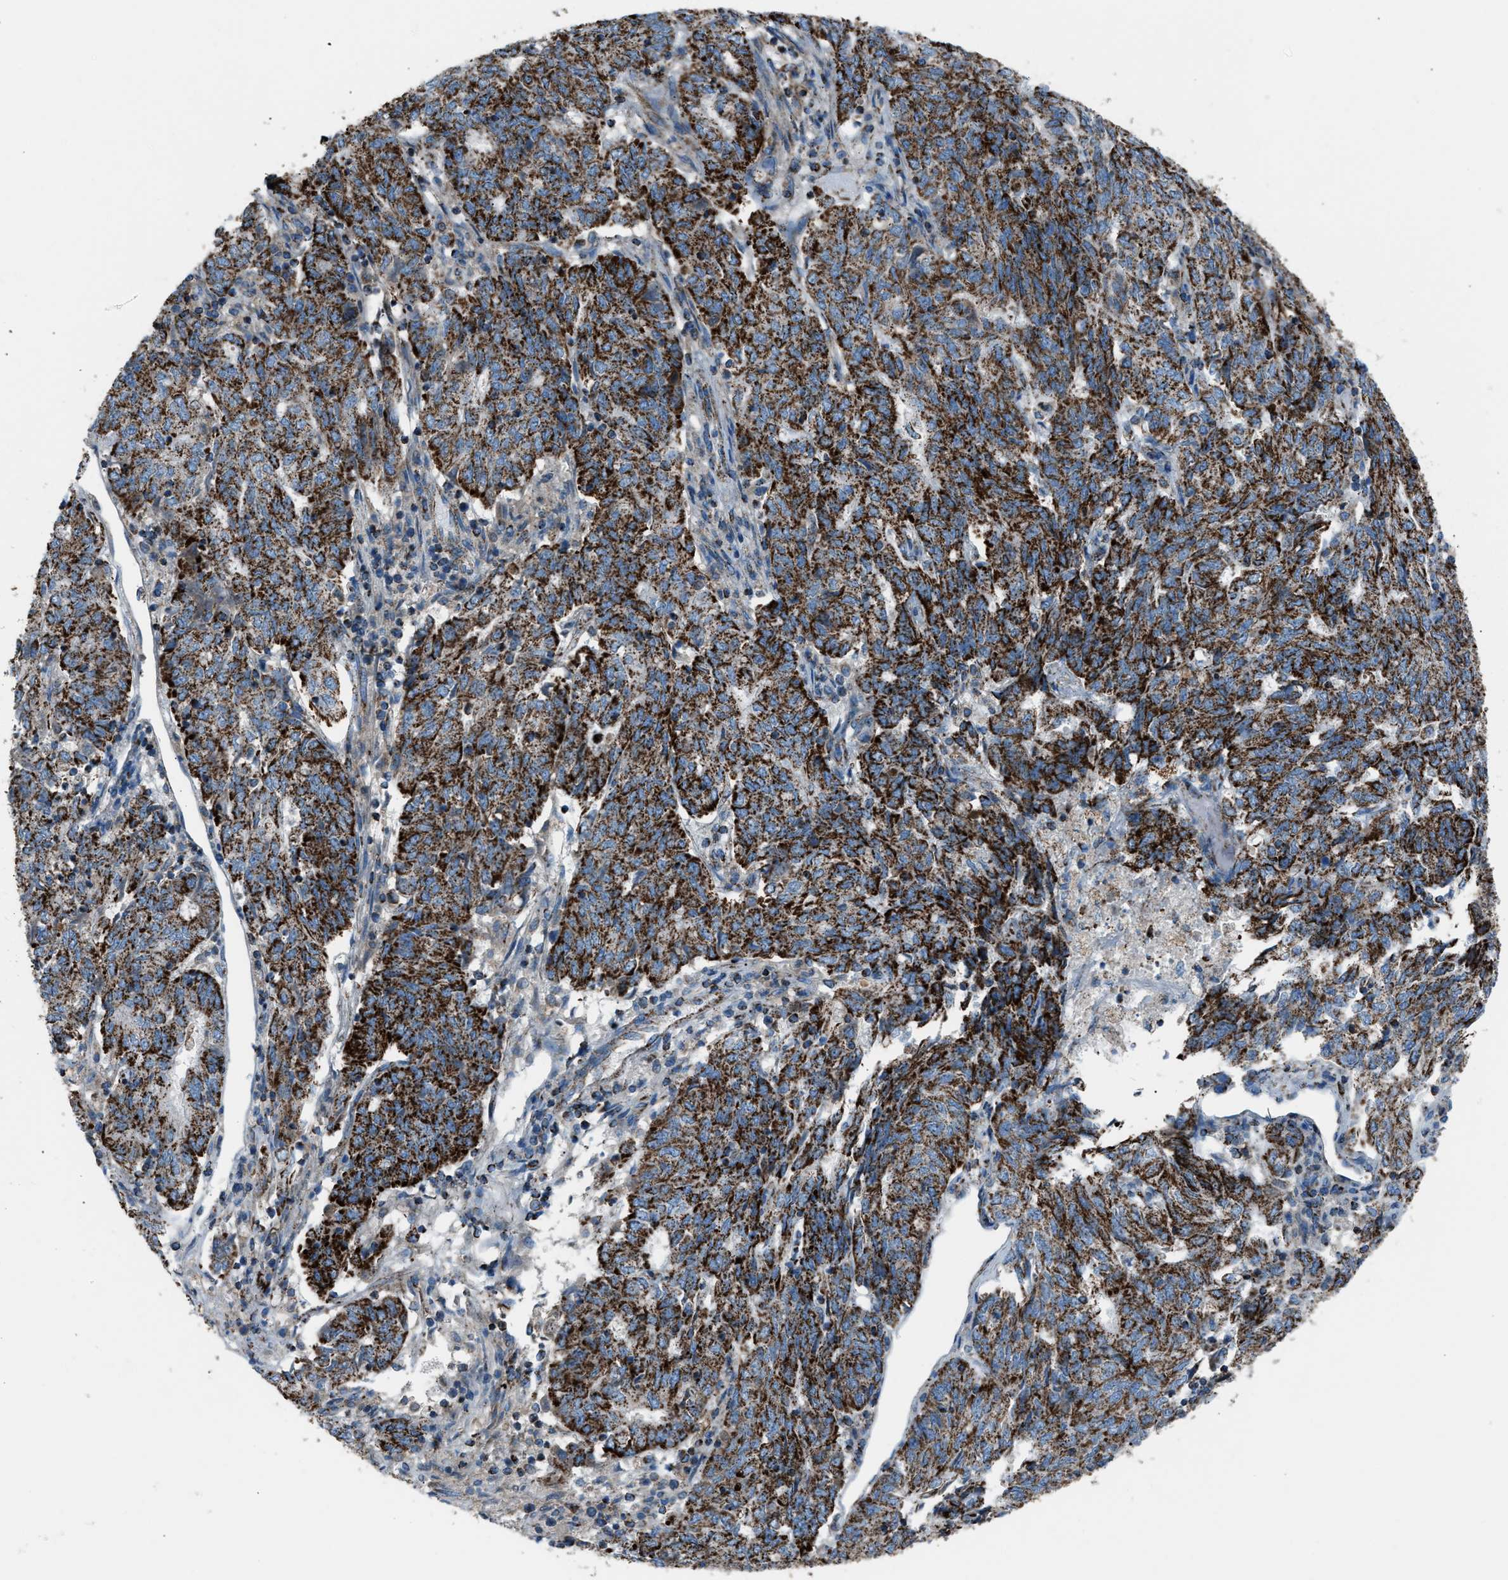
{"staining": {"intensity": "strong", "quantity": ">75%", "location": "cytoplasmic/membranous"}, "tissue": "endometrial cancer", "cell_type": "Tumor cells", "image_type": "cancer", "snomed": [{"axis": "morphology", "description": "Adenocarcinoma, NOS"}, {"axis": "topography", "description": "Endometrium"}], "caption": "Endometrial adenocarcinoma was stained to show a protein in brown. There is high levels of strong cytoplasmic/membranous expression in about >75% of tumor cells. (Stains: DAB in brown, nuclei in blue, Microscopy: brightfield microscopy at high magnification).", "gene": "MDH2", "patient": {"sex": "female", "age": 80}}